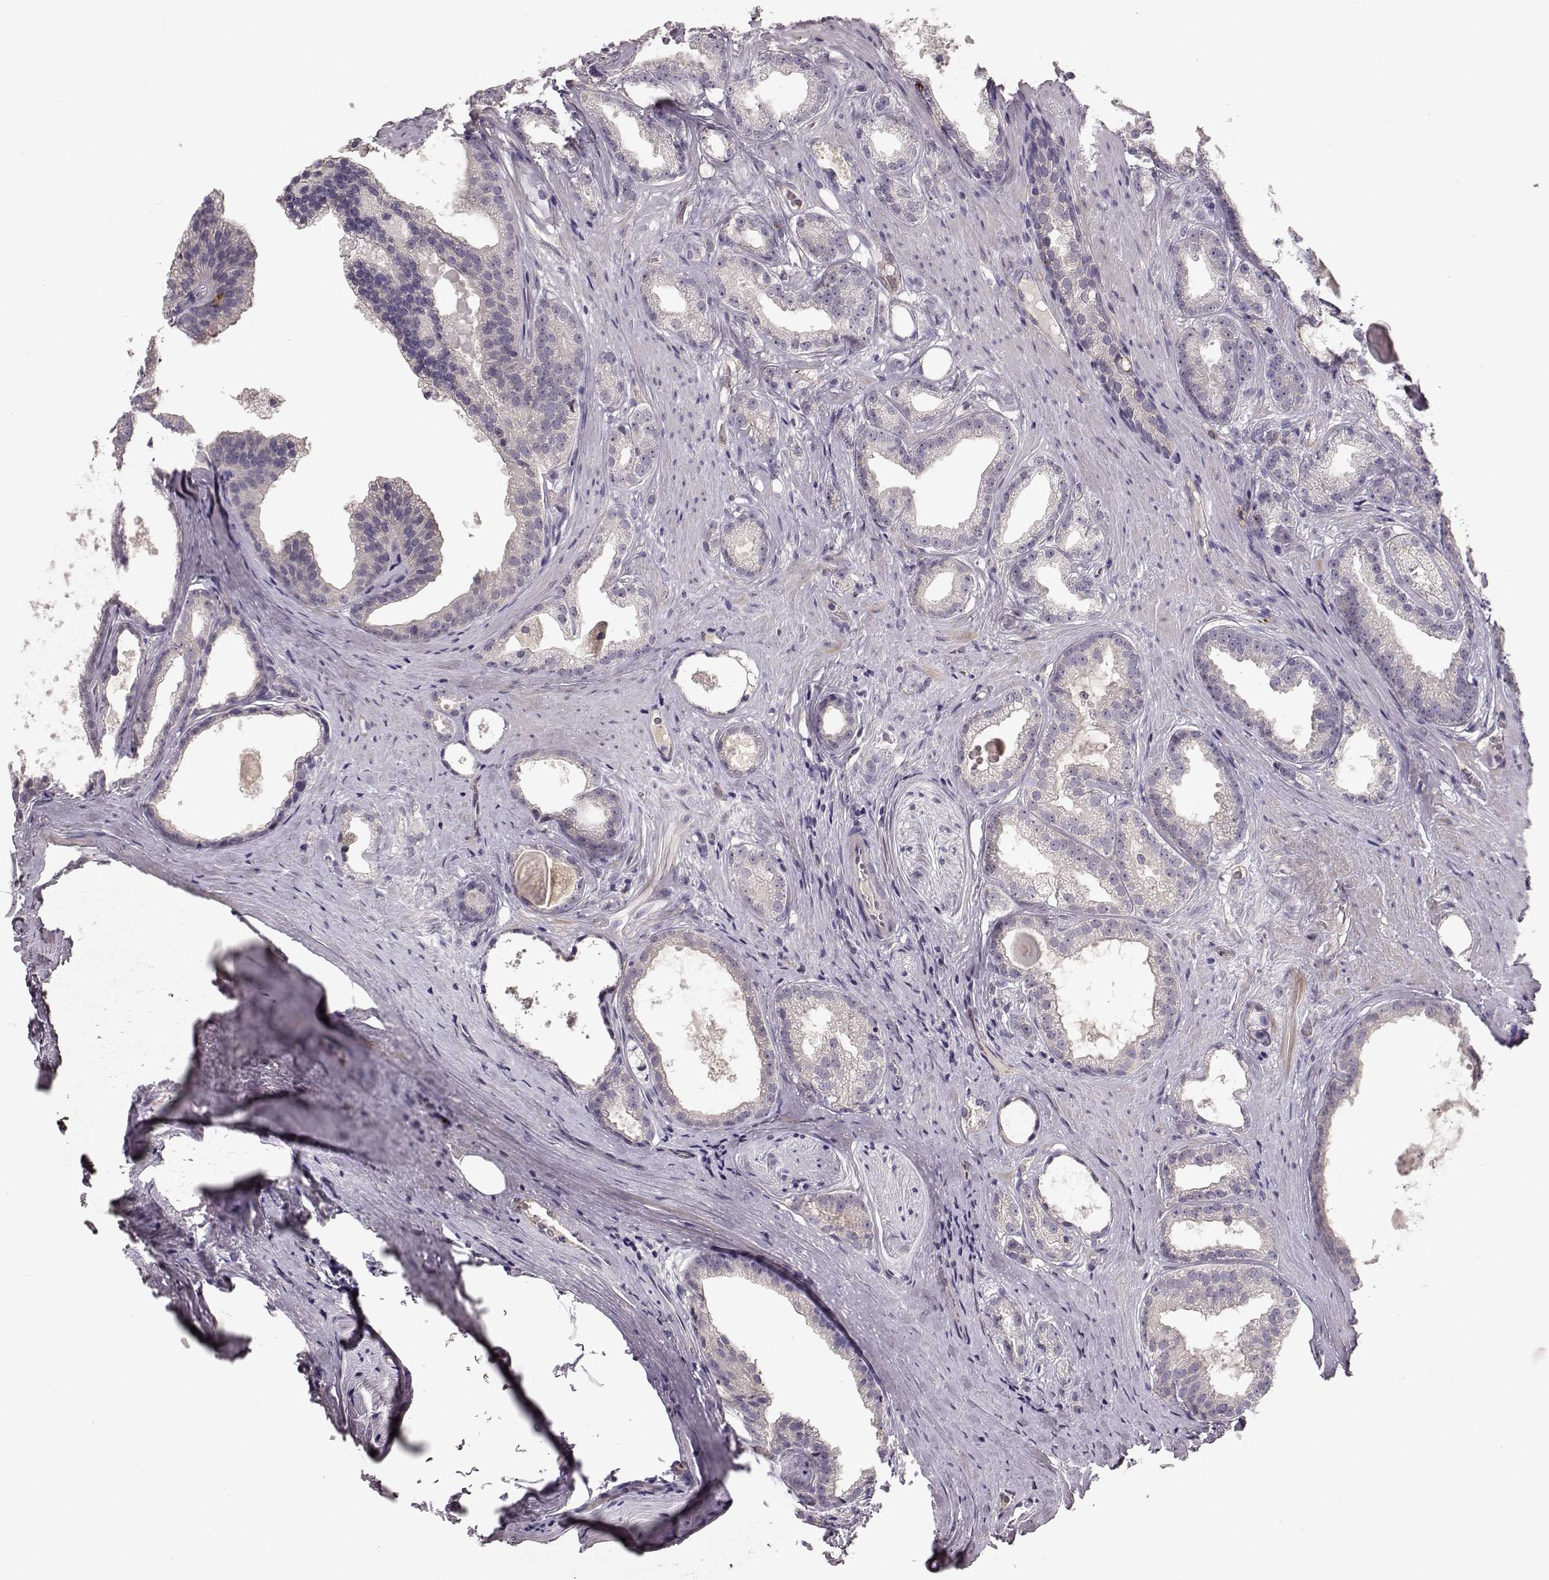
{"staining": {"intensity": "negative", "quantity": "none", "location": "none"}, "tissue": "prostate cancer", "cell_type": "Tumor cells", "image_type": "cancer", "snomed": [{"axis": "morphology", "description": "Adenocarcinoma, Low grade"}, {"axis": "topography", "description": "Prostate"}], "caption": "An IHC histopathology image of prostate adenocarcinoma (low-grade) is shown. There is no staining in tumor cells of prostate adenocarcinoma (low-grade). (DAB (3,3'-diaminobenzidine) immunohistochemistry, high magnification).", "gene": "CCNF", "patient": {"sex": "male", "age": 65}}